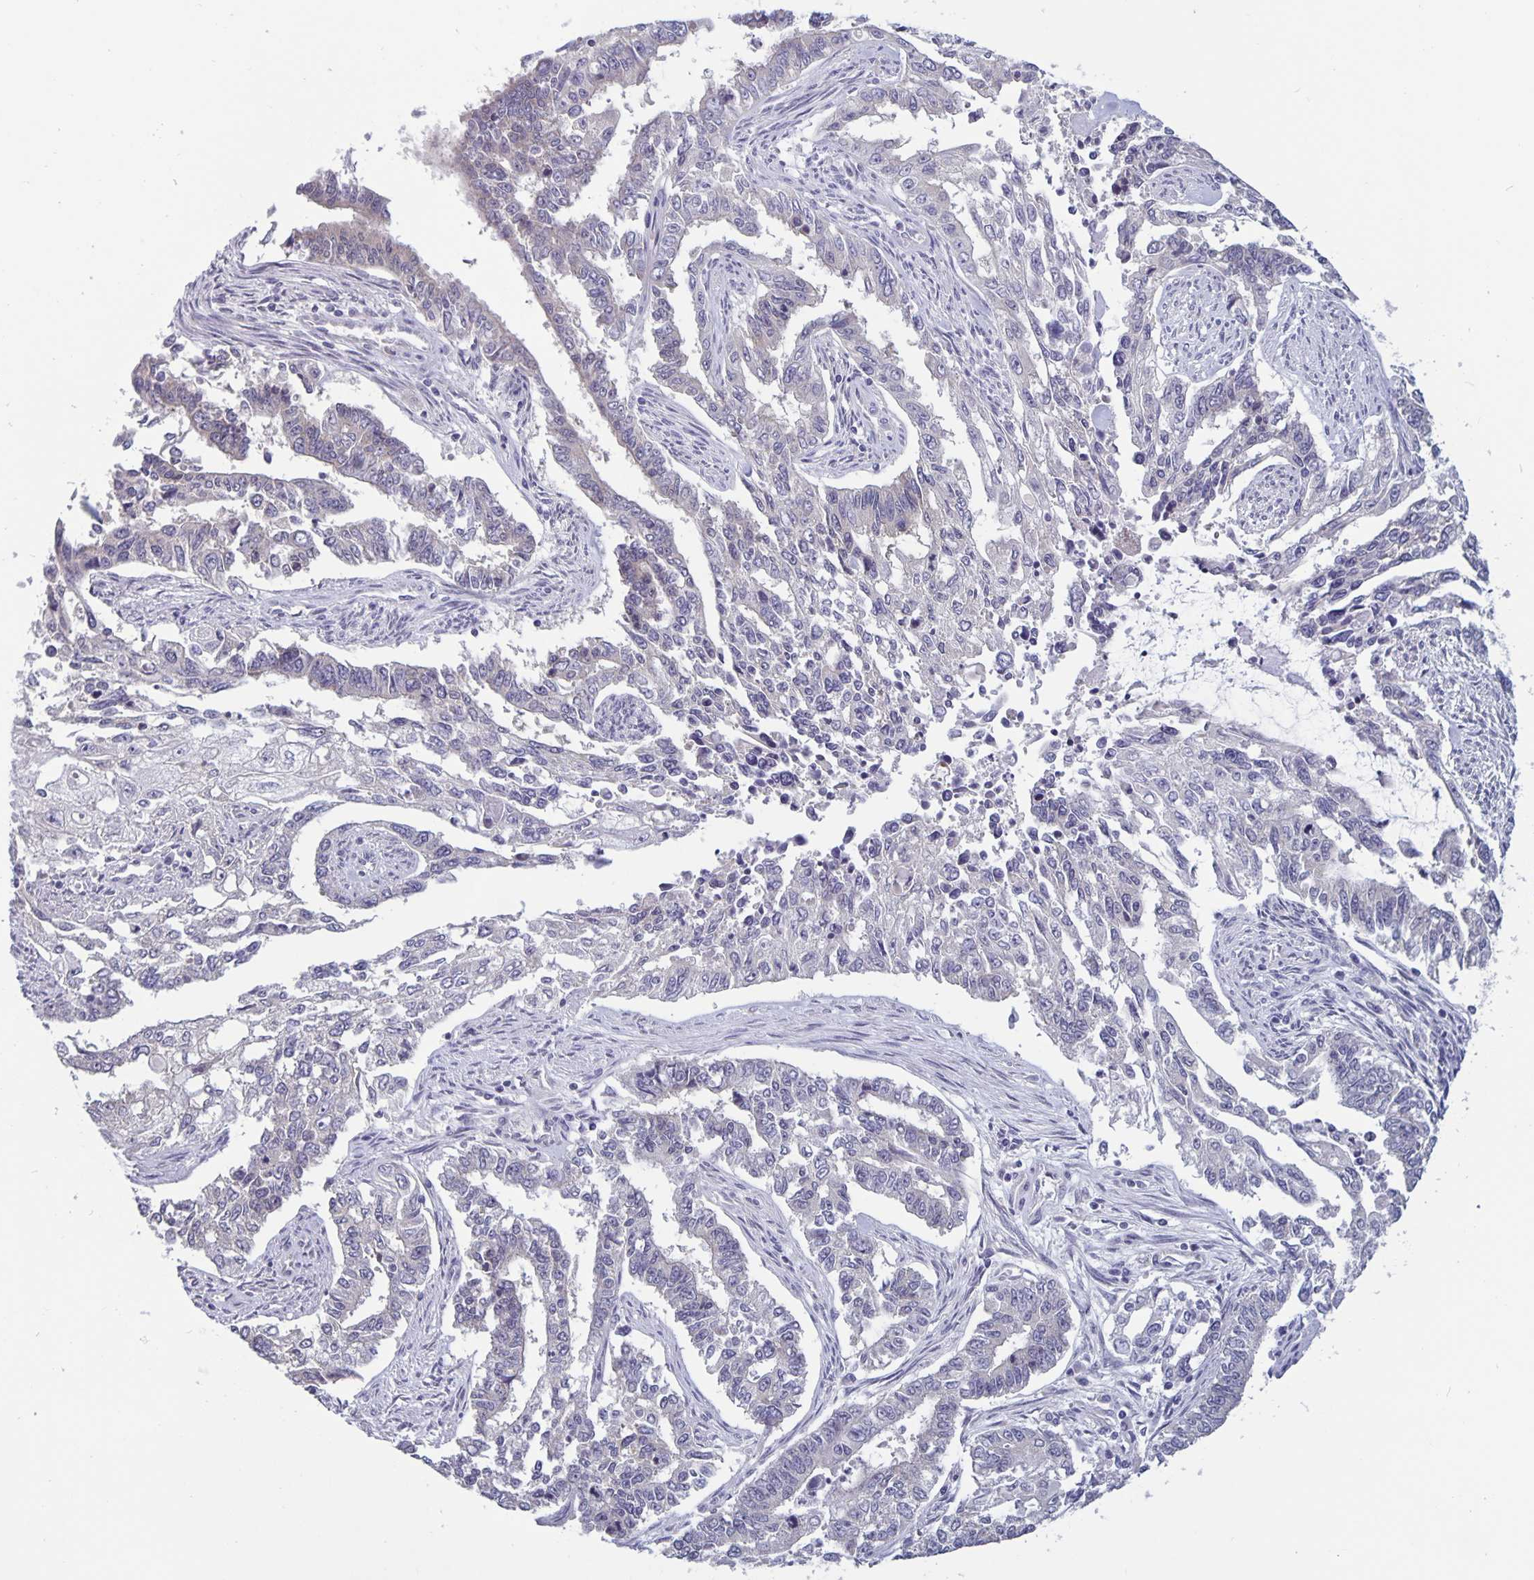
{"staining": {"intensity": "negative", "quantity": "none", "location": "none"}, "tissue": "endometrial cancer", "cell_type": "Tumor cells", "image_type": "cancer", "snomed": [{"axis": "morphology", "description": "Adenocarcinoma, NOS"}, {"axis": "topography", "description": "Uterus"}], "caption": "This is a image of immunohistochemistry staining of endometrial cancer, which shows no expression in tumor cells. Brightfield microscopy of immunohistochemistry stained with DAB (3,3'-diaminobenzidine) (brown) and hematoxylin (blue), captured at high magnification.", "gene": "PLCB3", "patient": {"sex": "female", "age": 59}}